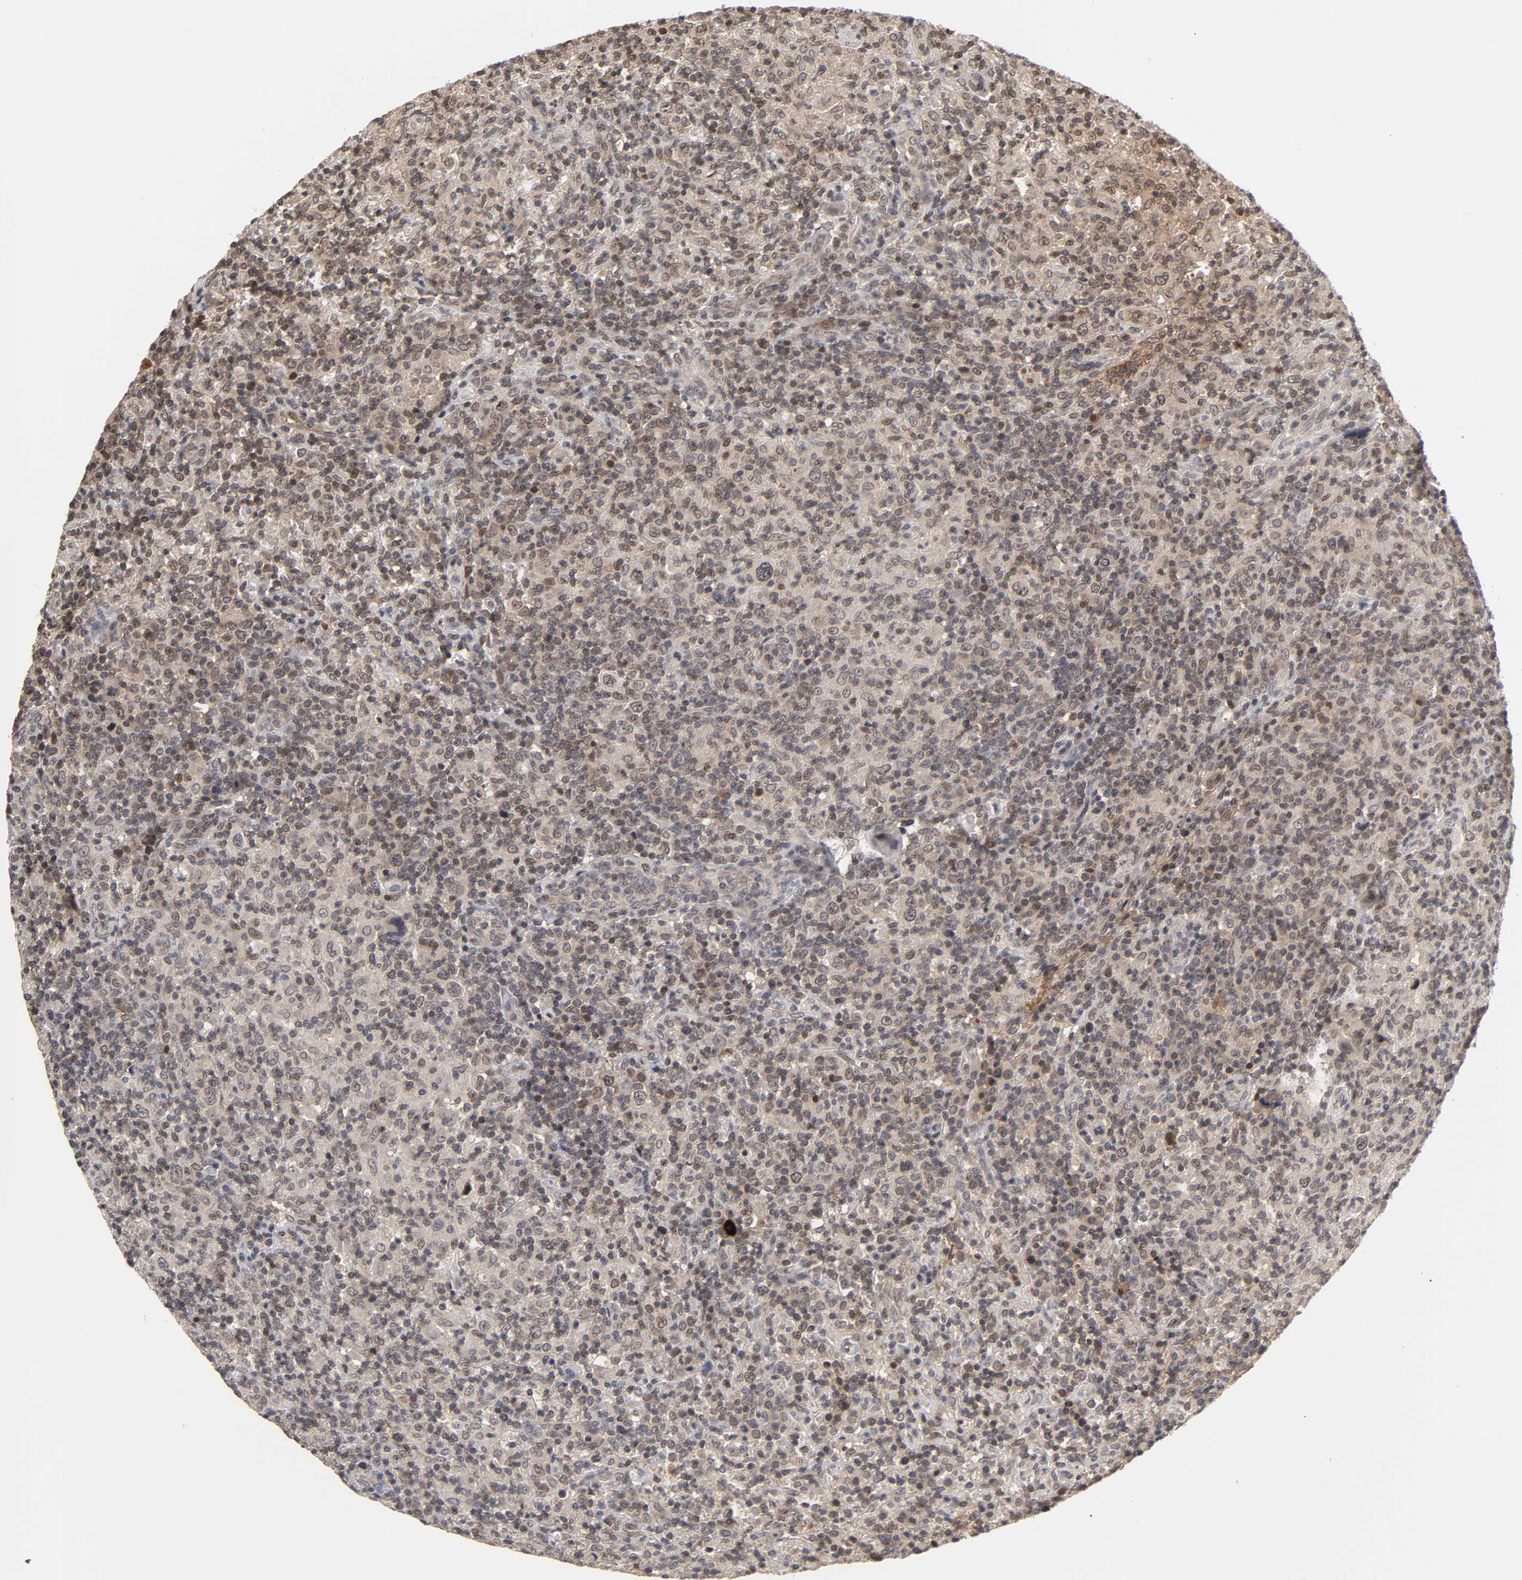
{"staining": {"intensity": "moderate", "quantity": ">75%", "location": "cytoplasmic/membranous,nuclear"}, "tissue": "lymphoma", "cell_type": "Tumor cells", "image_type": "cancer", "snomed": [{"axis": "morphology", "description": "Hodgkin's disease, NOS"}, {"axis": "topography", "description": "Lymph node"}], "caption": "Immunohistochemical staining of human Hodgkin's disease shows medium levels of moderate cytoplasmic/membranous and nuclear protein staining in about >75% of tumor cells.", "gene": "CPN2", "patient": {"sex": "male", "age": 65}}